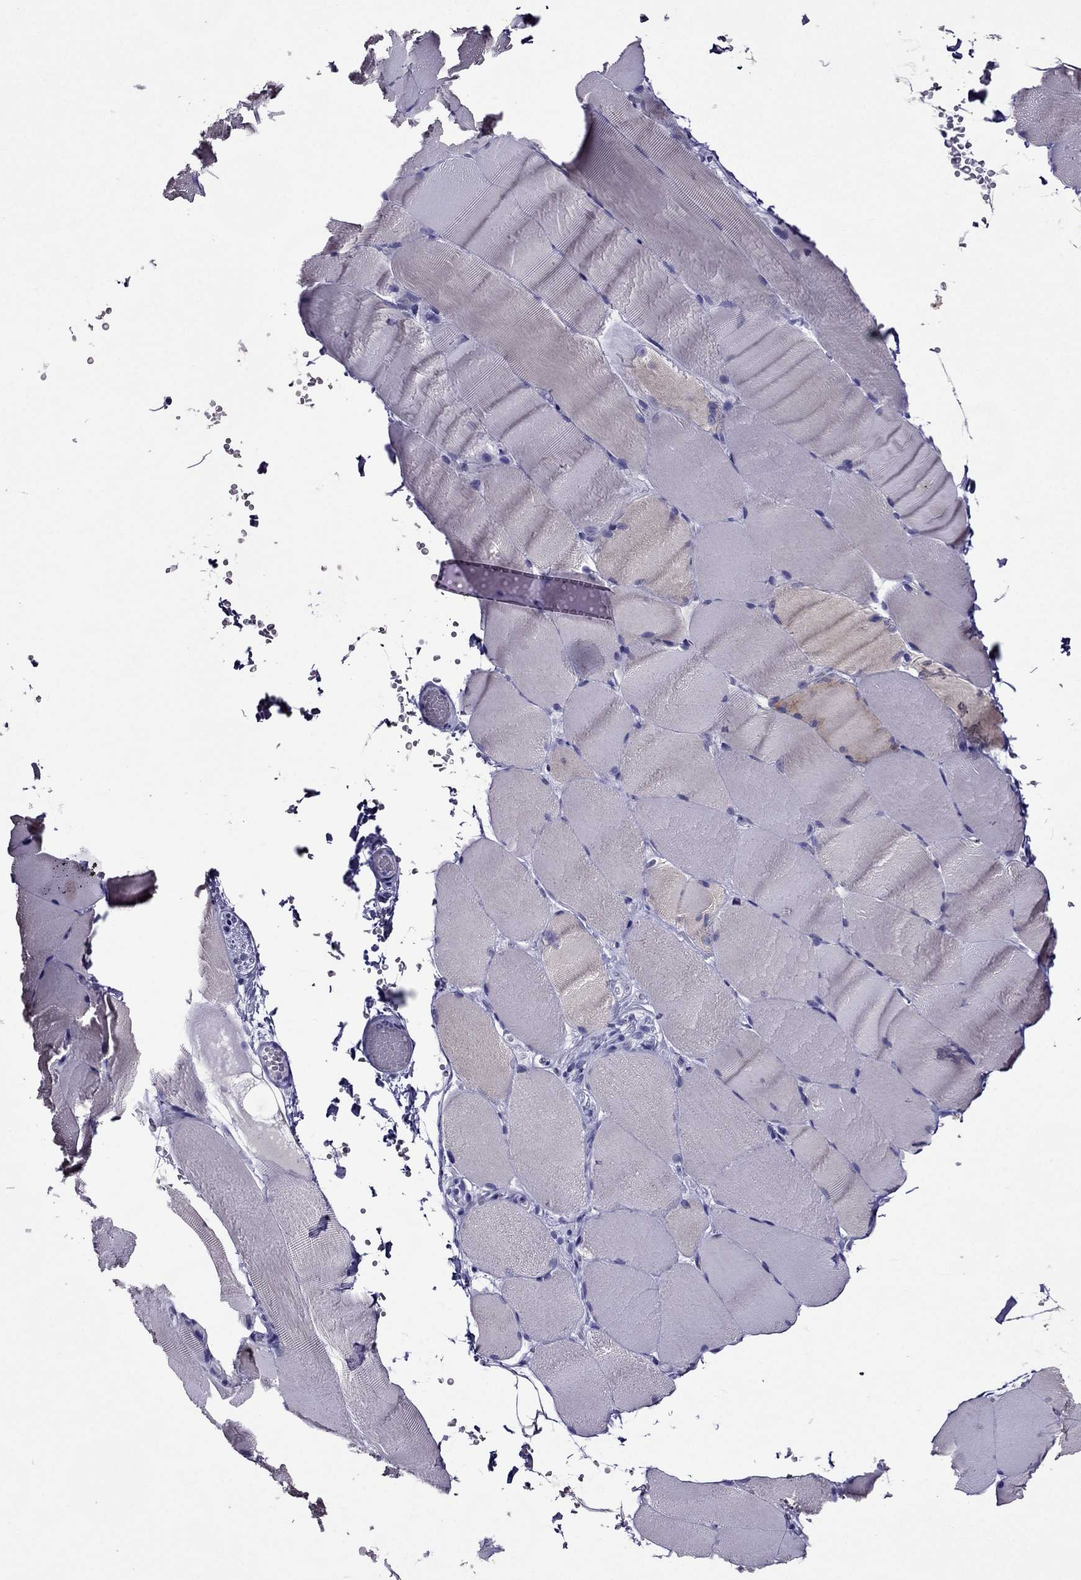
{"staining": {"intensity": "negative", "quantity": "none", "location": "none"}, "tissue": "skeletal muscle", "cell_type": "Myocytes", "image_type": "normal", "snomed": [{"axis": "morphology", "description": "Normal tissue, NOS"}, {"axis": "topography", "description": "Skeletal muscle"}], "caption": "IHC of unremarkable human skeletal muscle reveals no staining in myocytes.", "gene": "ZNF541", "patient": {"sex": "female", "age": 37}}